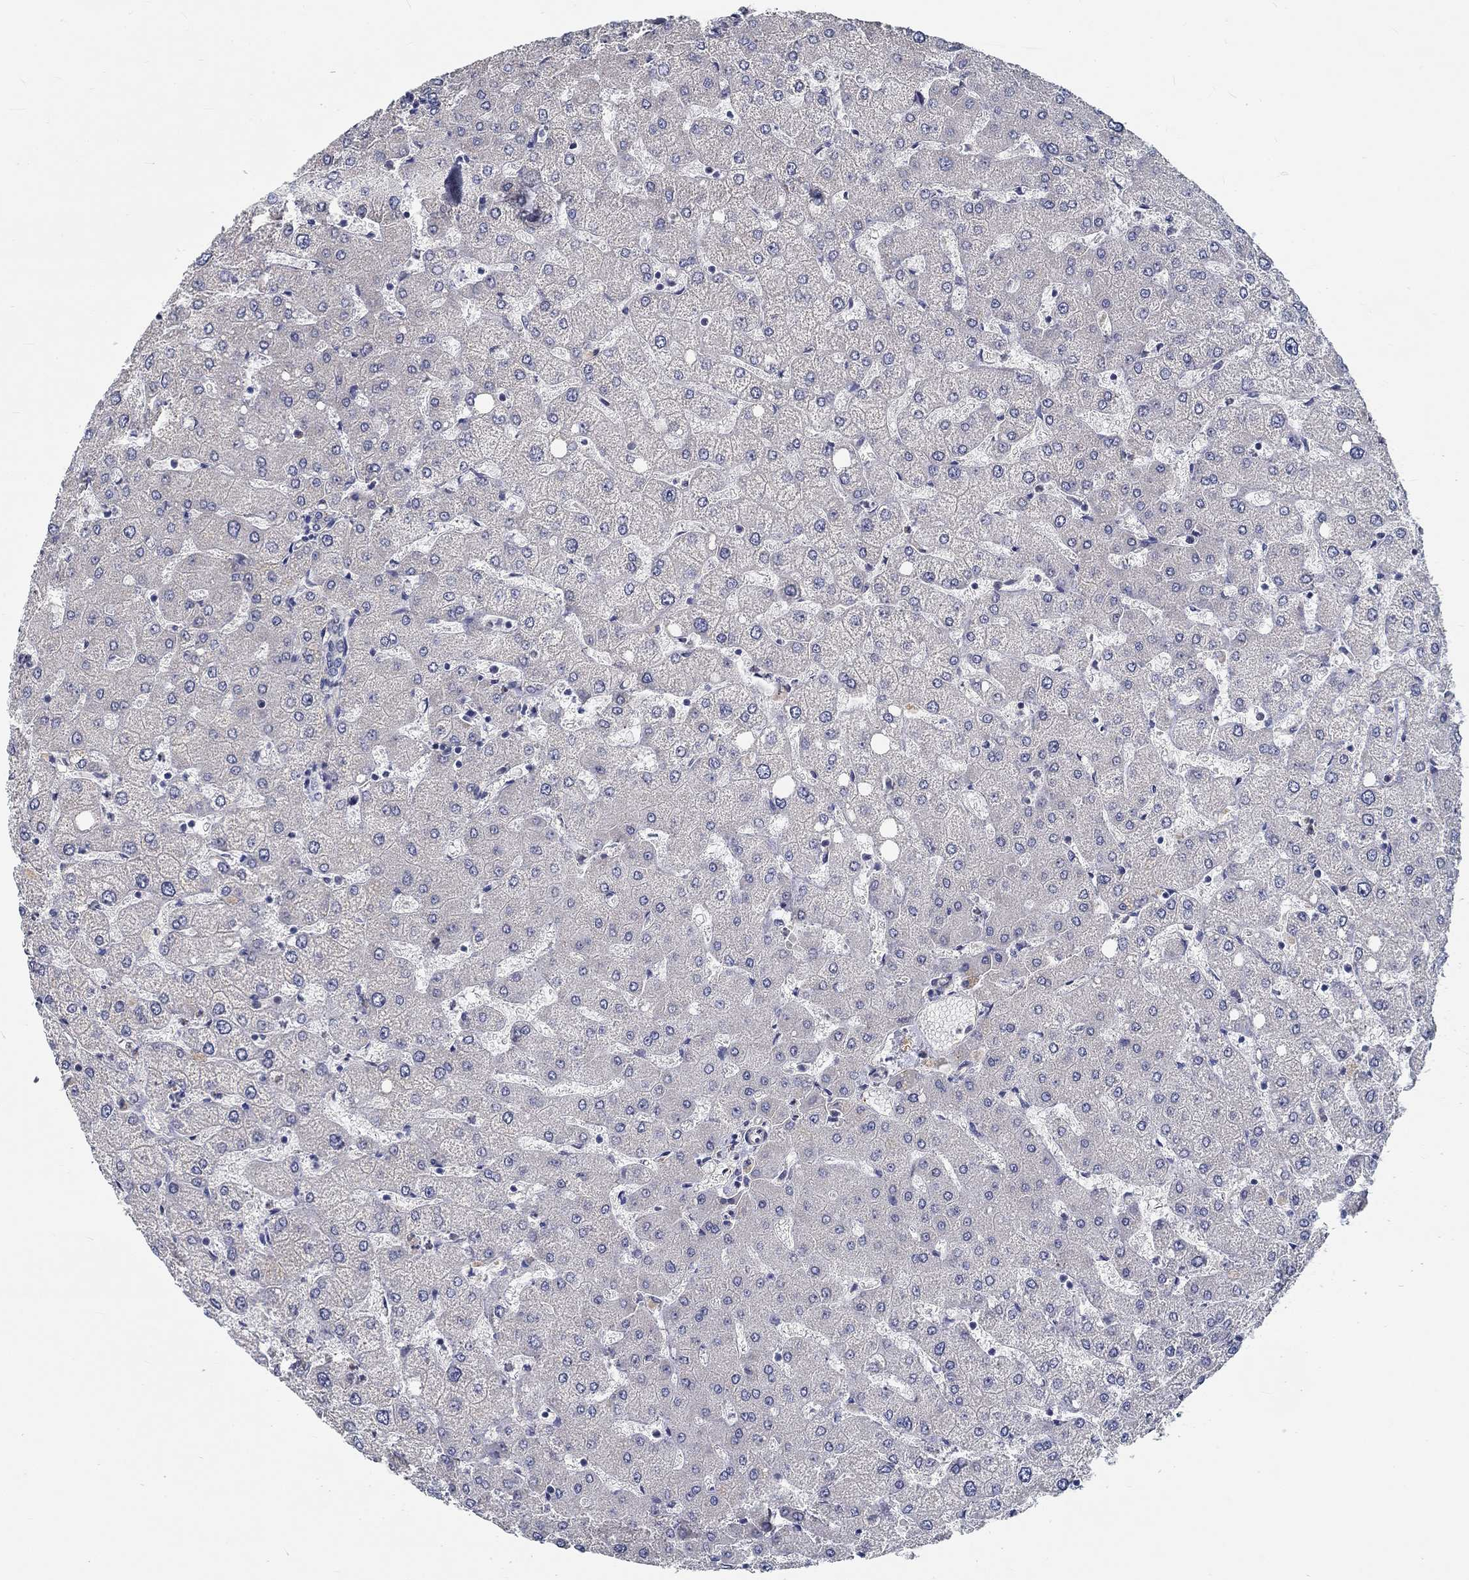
{"staining": {"intensity": "negative", "quantity": "none", "location": "none"}, "tissue": "liver", "cell_type": "Cholangiocytes", "image_type": "normal", "snomed": [{"axis": "morphology", "description": "Normal tissue, NOS"}, {"axis": "topography", "description": "Liver"}], "caption": "Immunohistochemistry of unremarkable human liver reveals no positivity in cholangiocytes. Brightfield microscopy of IHC stained with DAB (3,3'-diaminobenzidine) (brown) and hematoxylin (blue), captured at high magnification.", "gene": "MYBPC1", "patient": {"sex": "female", "age": 54}}